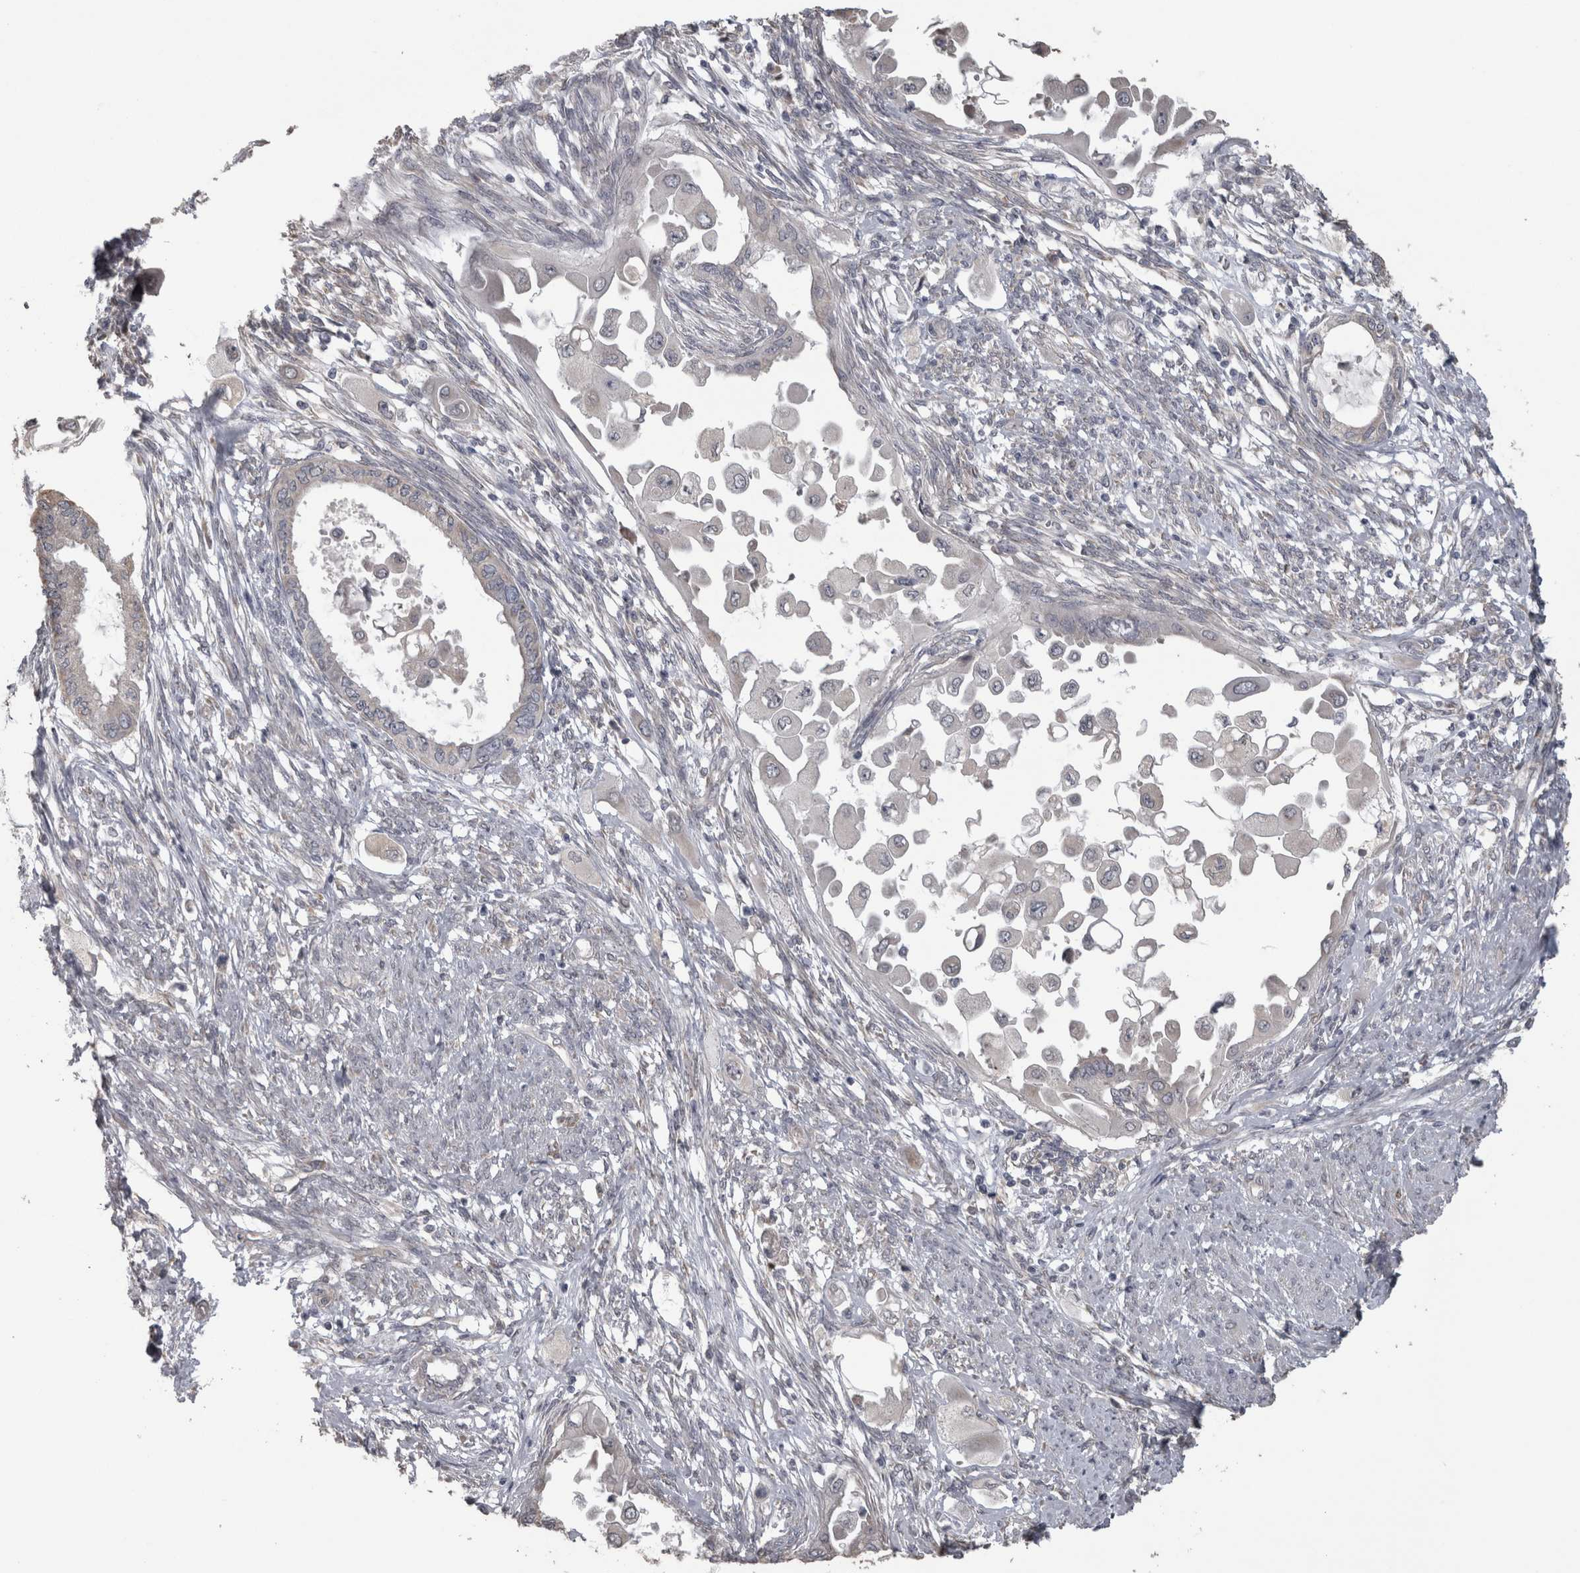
{"staining": {"intensity": "negative", "quantity": "none", "location": "none"}, "tissue": "cervical cancer", "cell_type": "Tumor cells", "image_type": "cancer", "snomed": [{"axis": "morphology", "description": "Normal tissue, NOS"}, {"axis": "morphology", "description": "Adenocarcinoma, NOS"}, {"axis": "topography", "description": "Cervix"}, {"axis": "topography", "description": "Endometrium"}], "caption": "This is an IHC micrograph of human cervical cancer (adenocarcinoma). There is no staining in tumor cells.", "gene": "RAB29", "patient": {"sex": "female", "age": 86}}